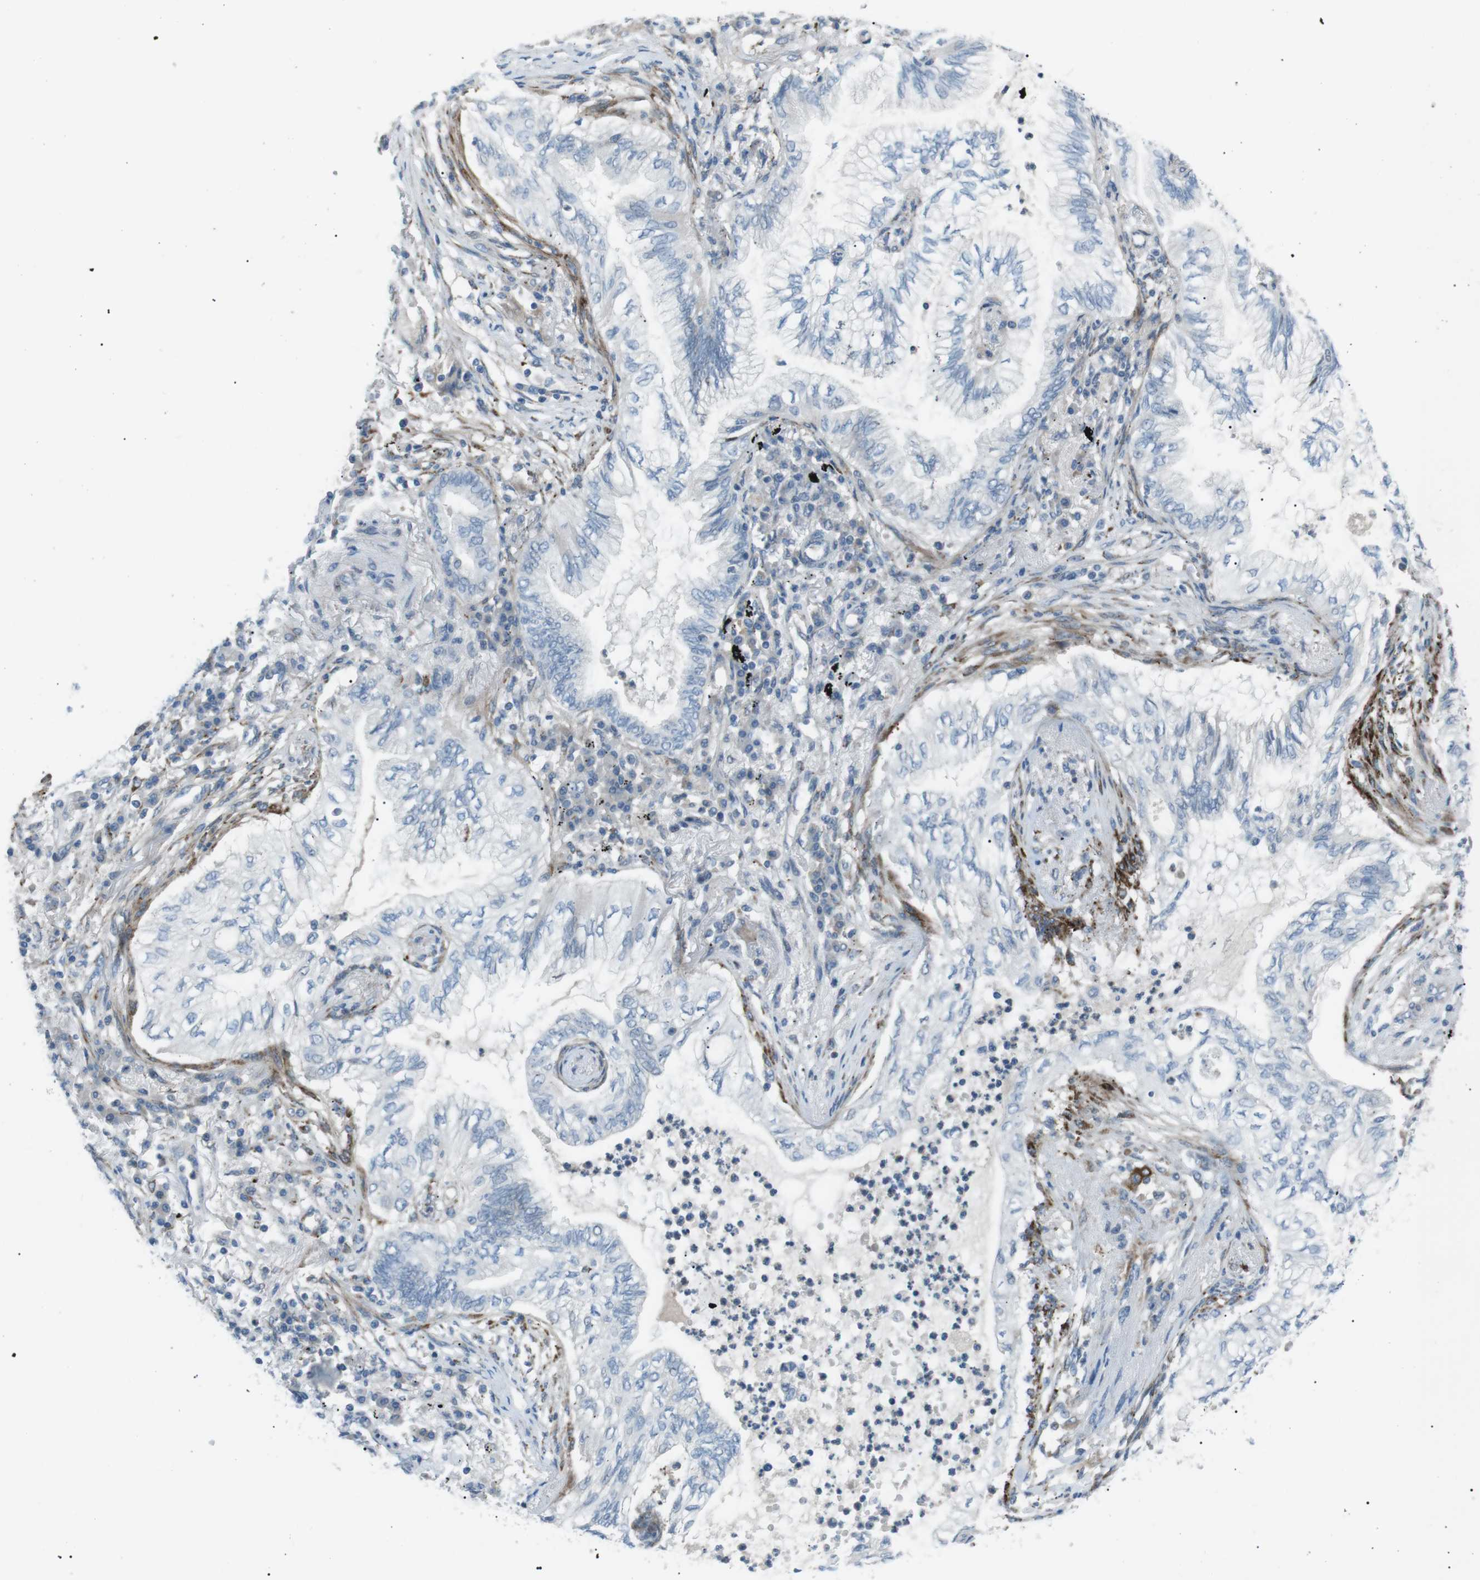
{"staining": {"intensity": "negative", "quantity": "none", "location": "none"}, "tissue": "lung cancer", "cell_type": "Tumor cells", "image_type": "cancer", "snomed": [{"axis": "morphology", "description": "Normal tissue, NOS"}, {"axis": "morphology", "description": "Adenocarcinoma, NOS"}, {"axis": "topography", "description": "Bronchus"}, {"axis": "topography", "description": "Lung"}], "caption": "A high-resolution photomicrograph shows immunohistochemistry (IHC) staining of lung adenocarcinoma, which displays no significant expression in tumor cells. The staining is performed using DAB (3,3'-diaminobenzidine) brown chromogen with nuclei counter-stained in using hematoxylin.", "gene": "ARID5B", "patient": {"sex": "female", "age": 70}}